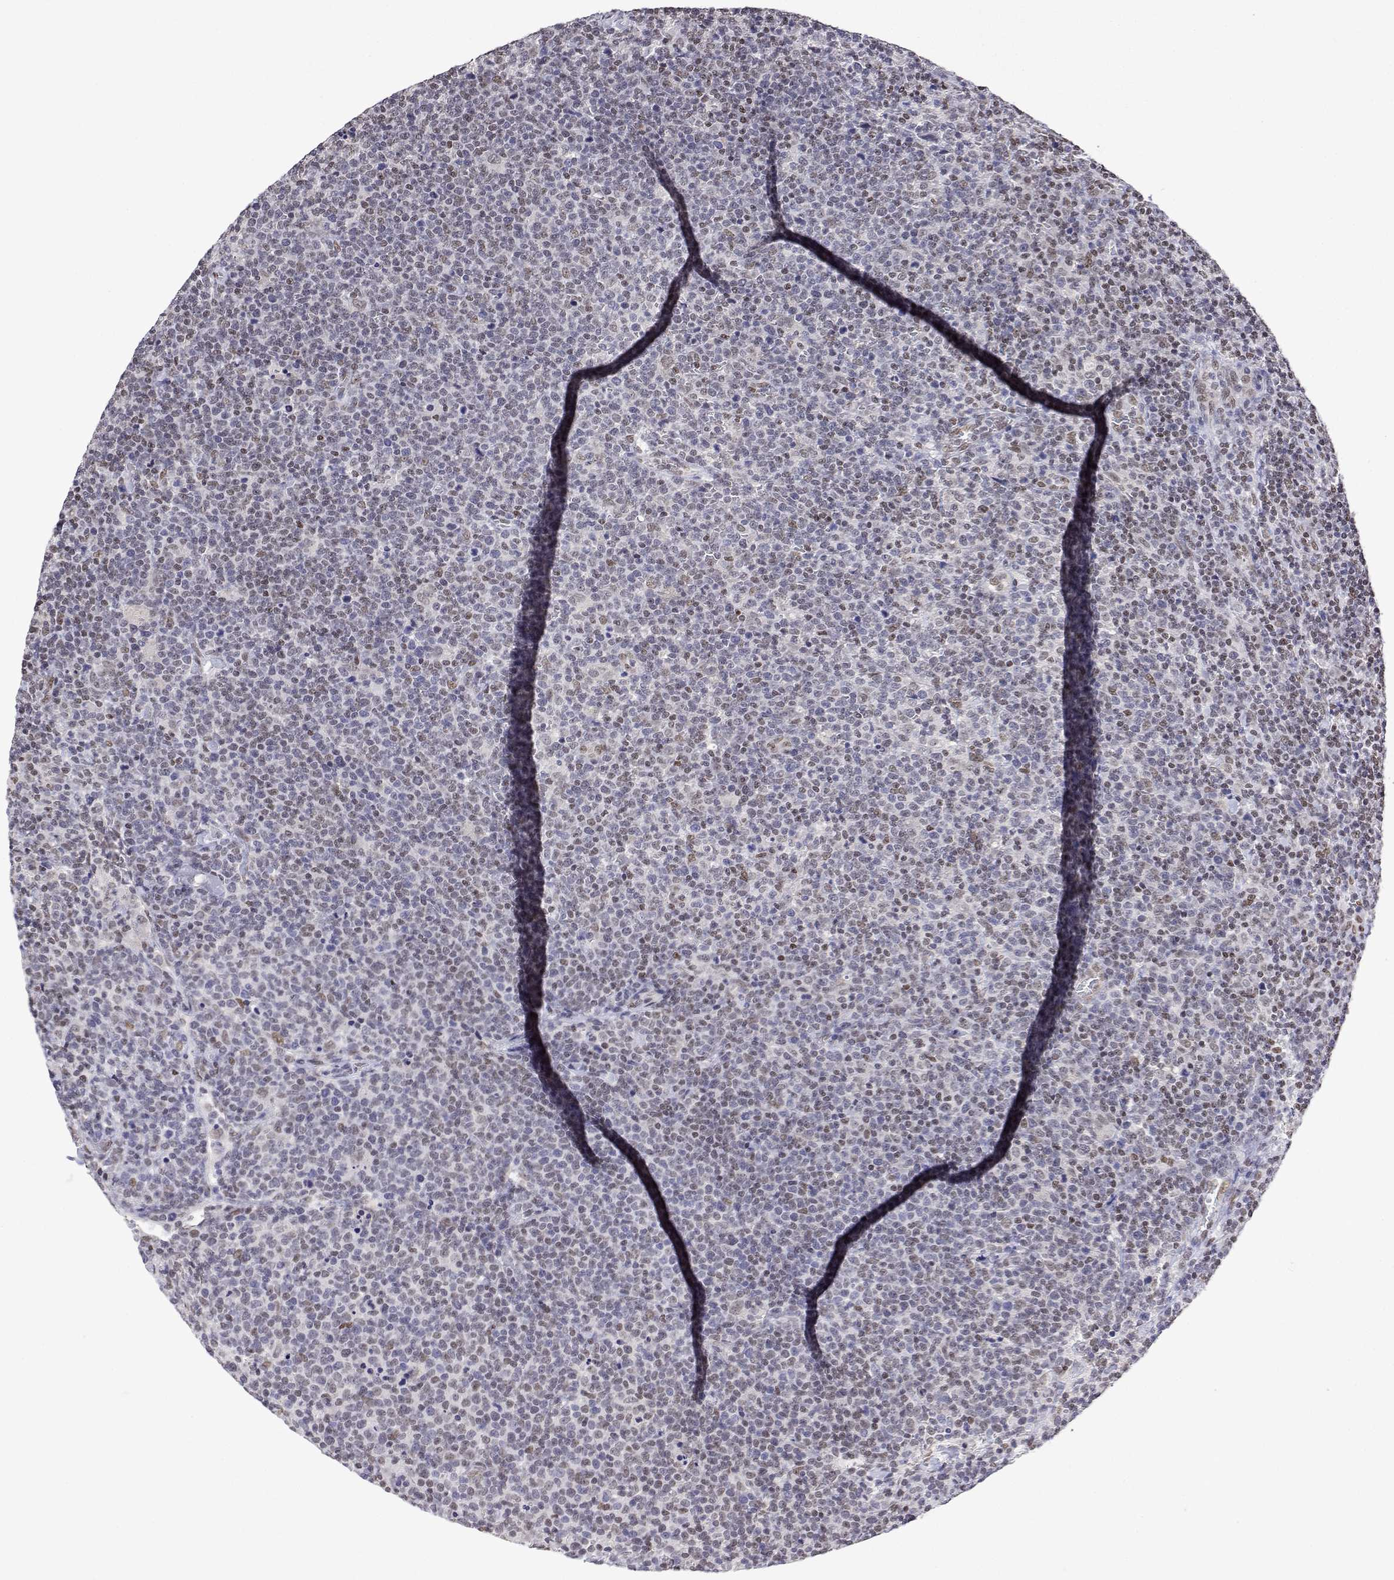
{"staining": {"intensity": "weak", "quantity": "<25%", "location": "nuclear"}, "tissue": "lymphoma", "cell_type": "Tumor cells", "image_type": "cancer", "snomed": [{"axis": "morphology", "description": "Malignant lymphoma, non-Hodgkin's type, High grade"}, {"axis": "topography", "description": "Lymph node"}], "caption": "Immunohistochemical staining of malignant lymphoma, non-Hodgkin's type (high-grade) shows no significant staining in tumor cells. Brightfield microscopy of immunohistochemistry stained with DAB (3,3'-diaminobenzidine) (brown) and hematoxylin (blue), captured at high magnification.", "gene": "XPC", "patient": {"sex": "male", "age": 61}}